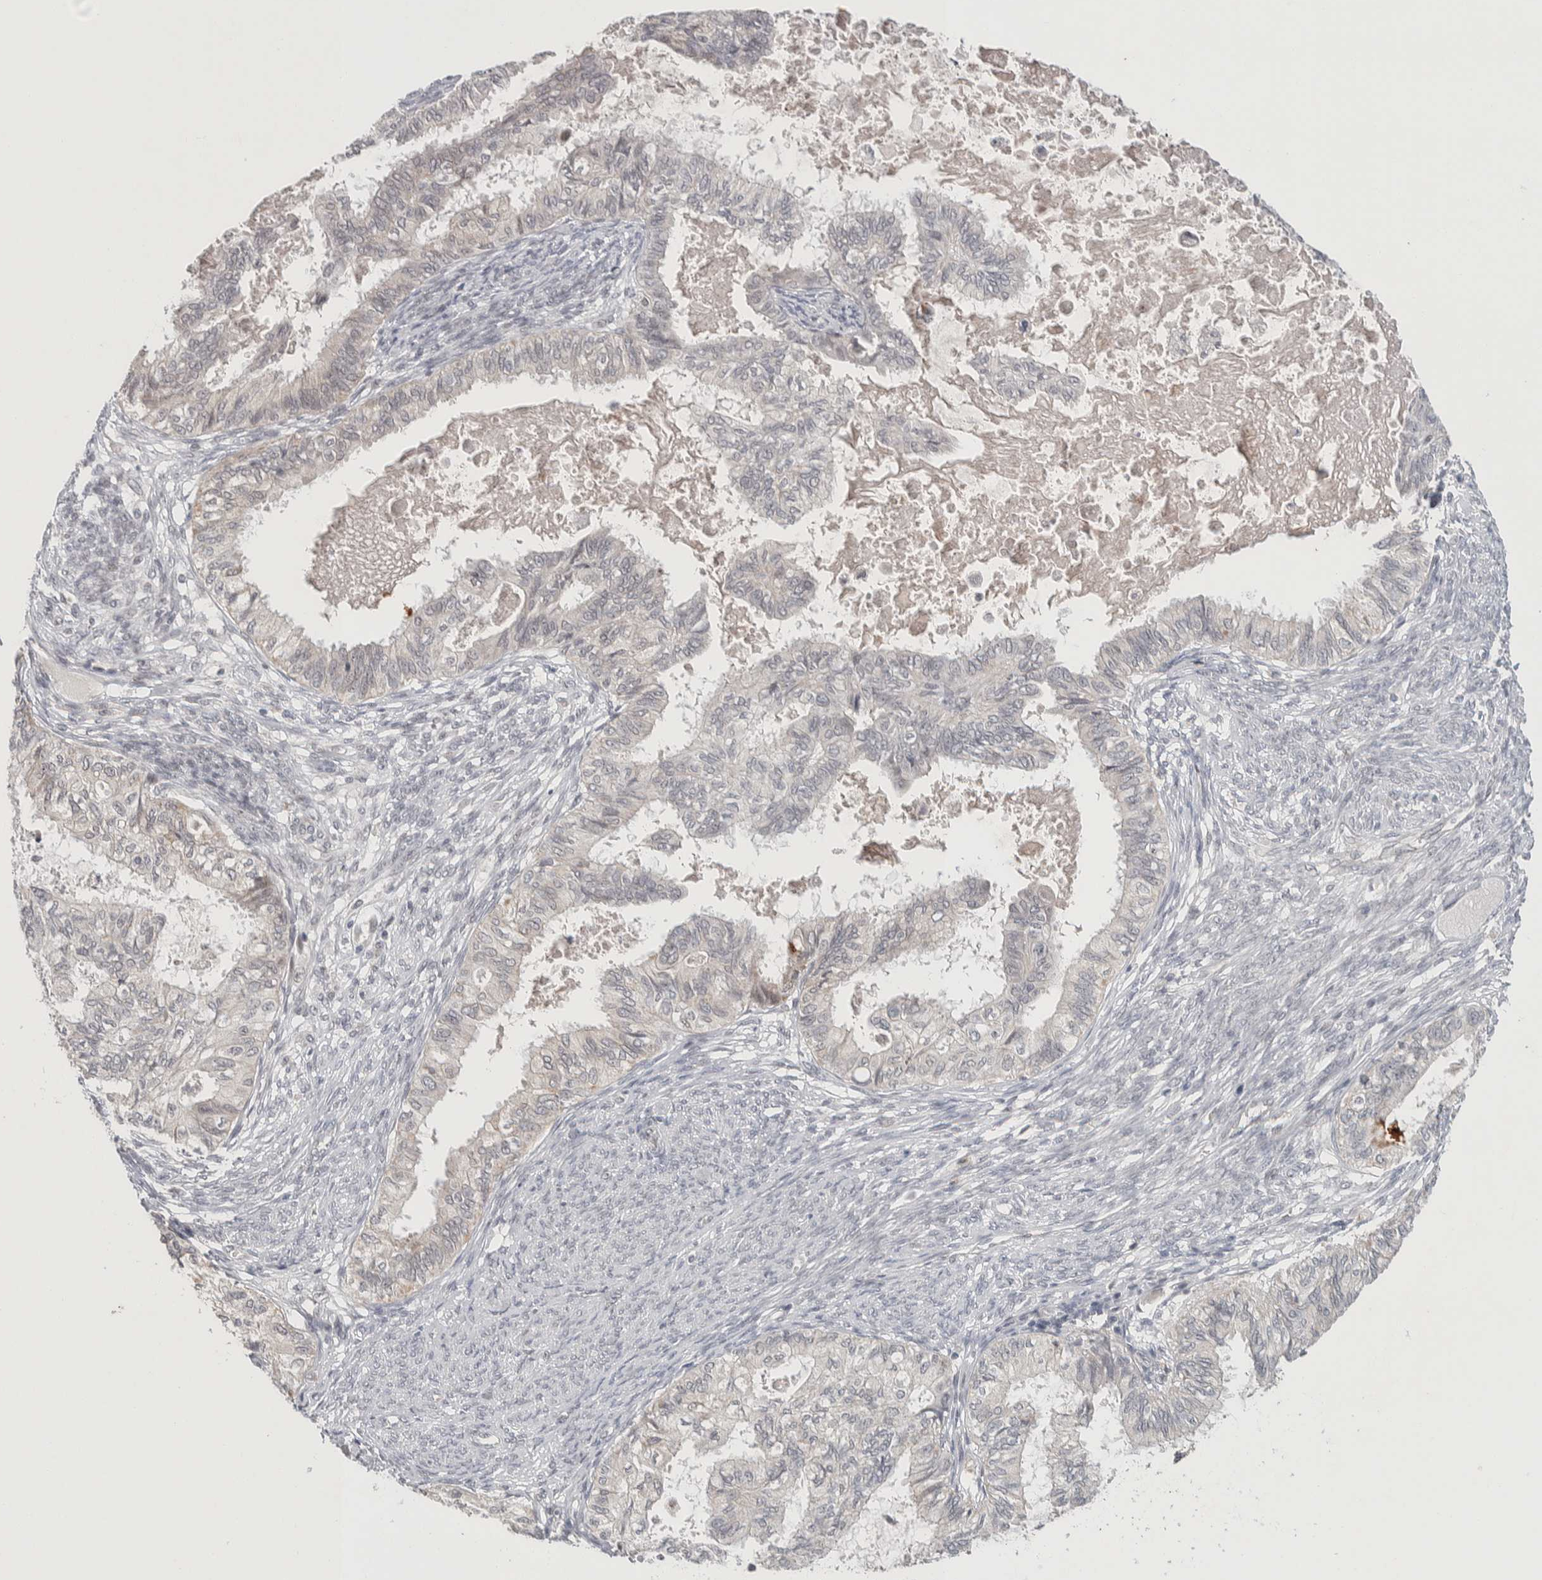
{"staining": {"intensity": "negative", "quantity": "none", "location": "none"}, "tissue": "cervical cancer", "cell_type": "Tumor cells", "image_type": "cancer", "snomed": [{"axis": "morphology", "description": "Normal tissue, NOS"}, {"axis": "morphology", "description": "Adenocarcinoma, NOS"}, {"axis": "topography", "description": "Cervix"}, {"axis": "topography", "description": "Endometrium"}], "caption": "There is no significant staining in tumor cells of cervical cancer (adenocarcinoma).", "gene": "CRAT", "patient": {"sex": "female", "age": 86}}